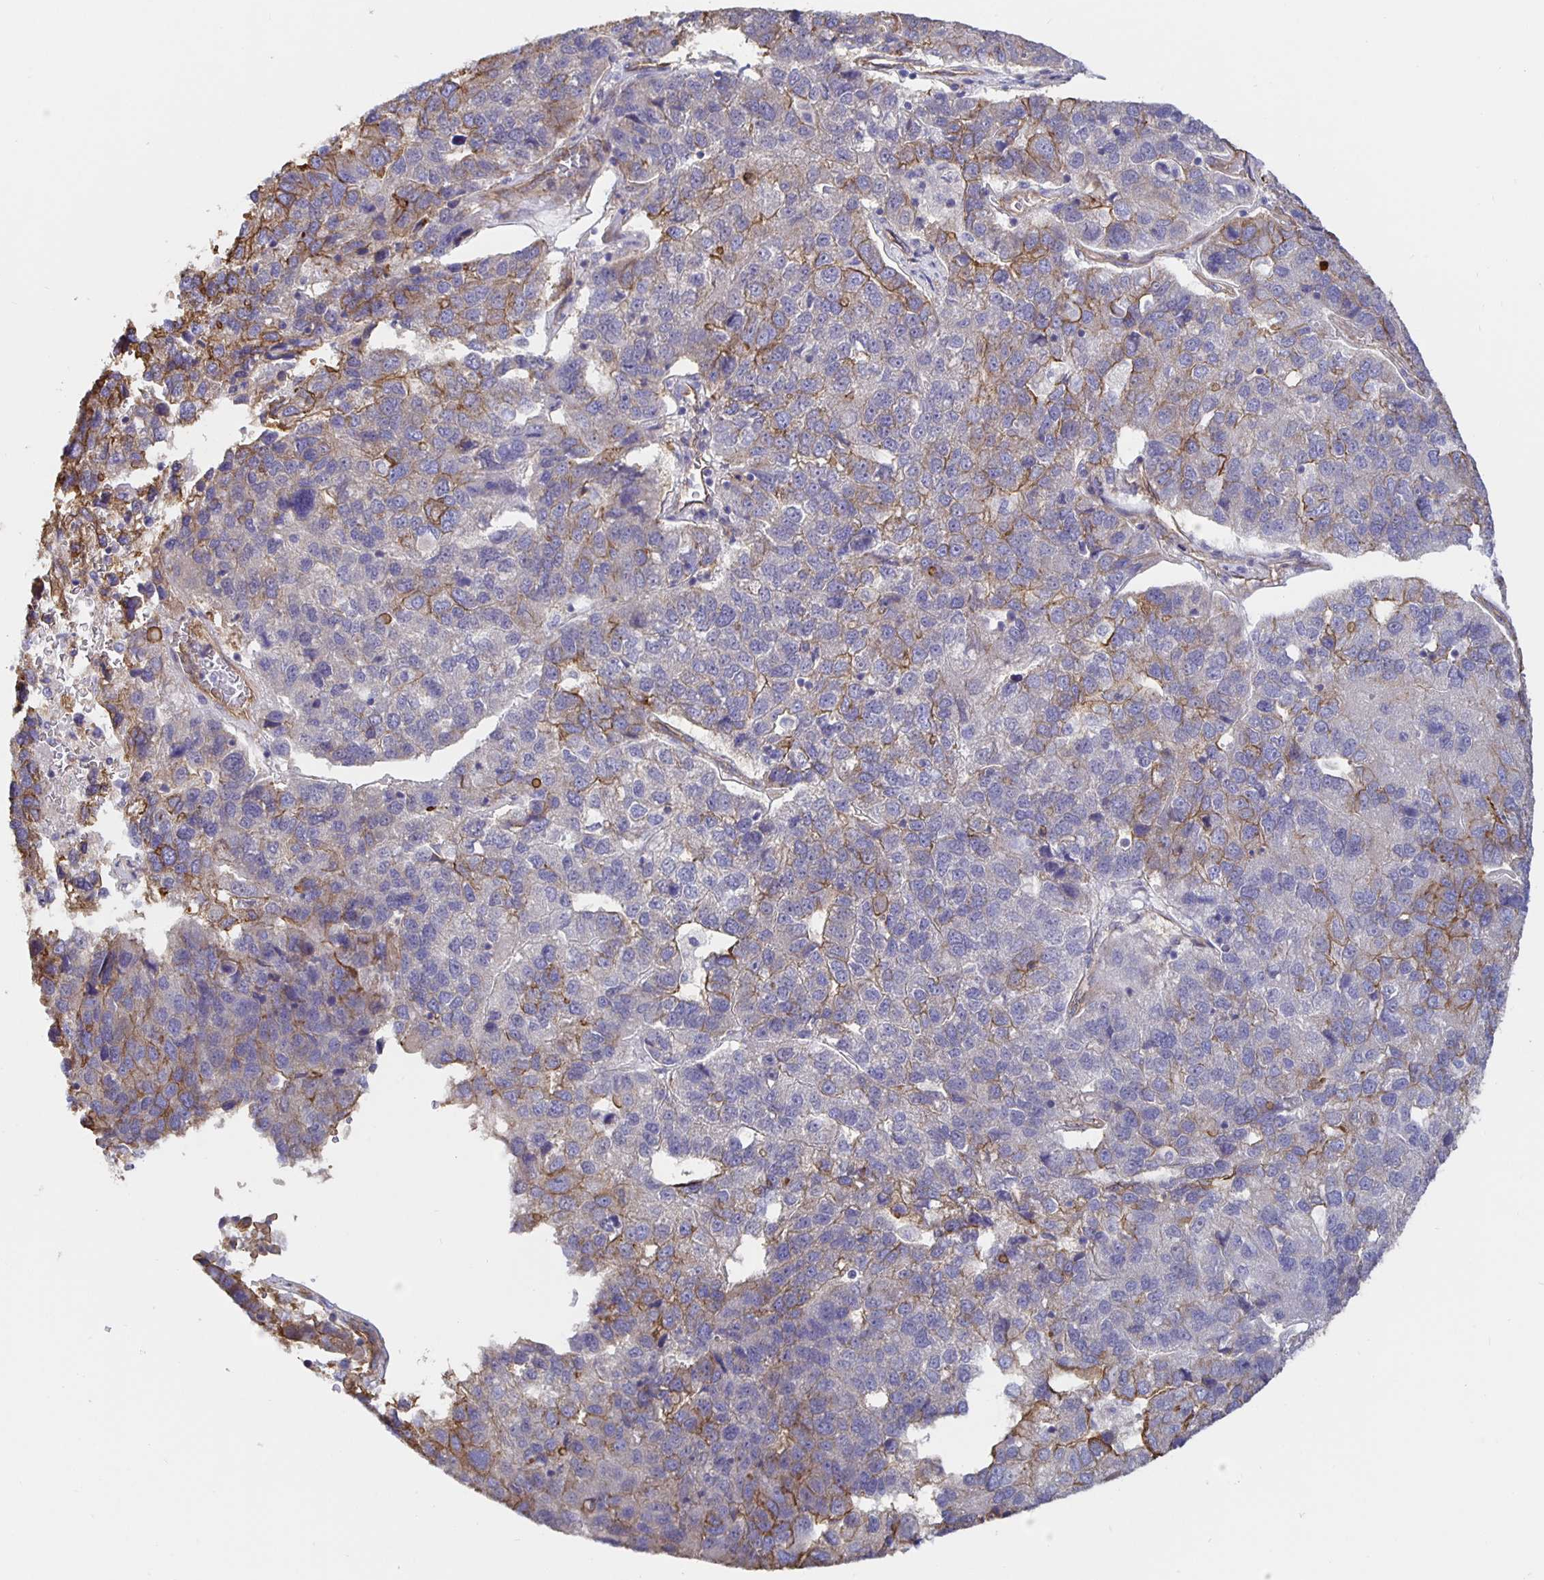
{"staining": {"intensity": "moderate", "quantity": "25%-75%", "location": "cytoplasmic/membranous"}, "tissue": "pancreatic cancer", "cell_type": "Tumor cells", "image_type": "cancer", "snomed": [{"axis": "morphology", "description": "Adenocarcinoma, NOS"}, {"axis": "topography", "description": "Pancreas"}], "caption": "Immunohistochemistry (IHC) image of human pancreatic adenocarcinoma stained for a protein (brown), which shows medium levels of moderate cytoplasmic/membranous positivity in about 25%-75% of tumor cells.", "gene": "ARHGEF39", "patient": {"sex": "female", "age": 61}}